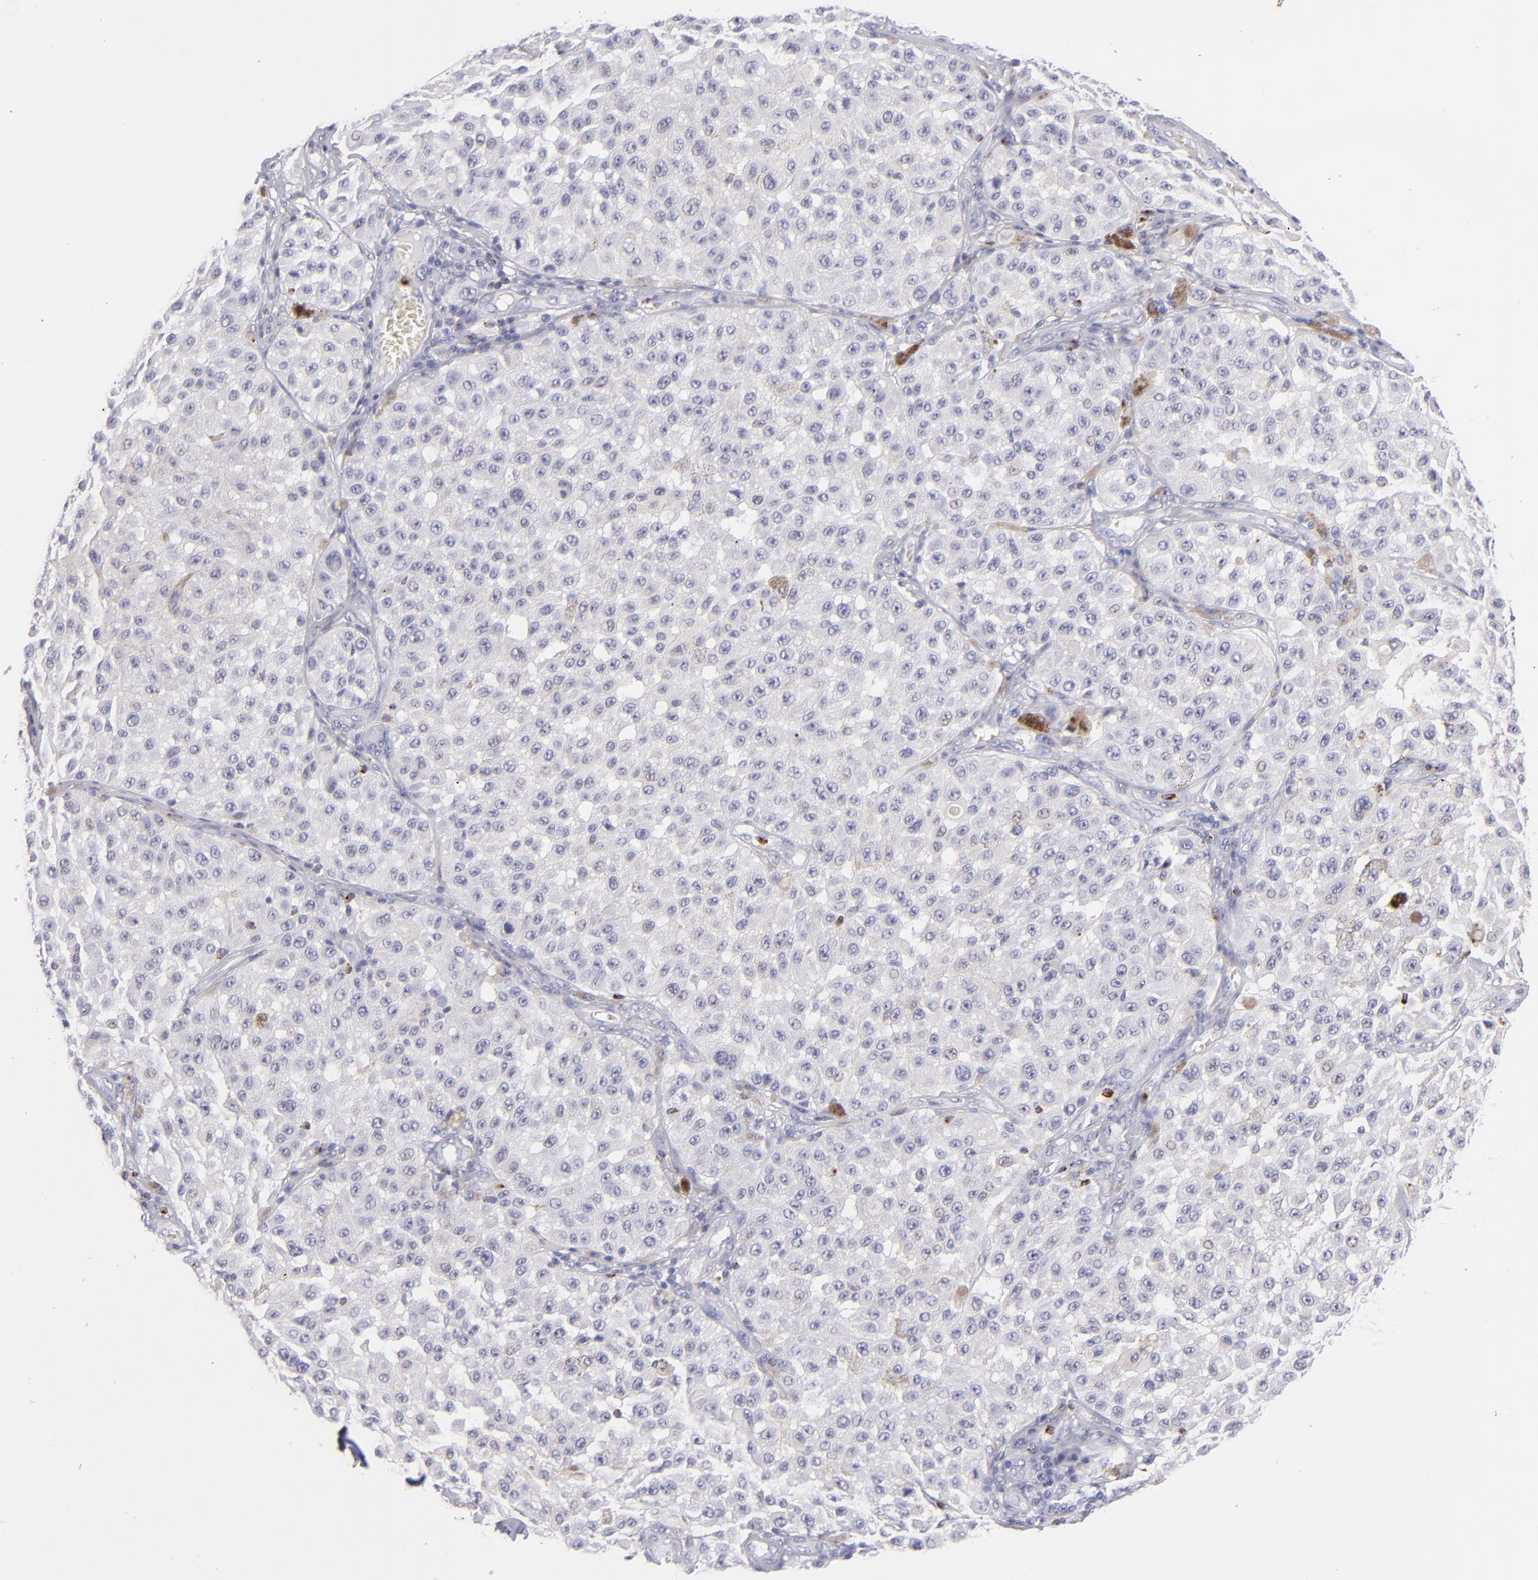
{"staining": {"intensity": "negative", "quantity": "none", "location": "none"}, "tissue": "melanoma", "cell_type": "Tumor cells", "image_type": "cancer", "snomed": [{"axis": "morphology", "description": "Malignant melanoma, NOS"}, {"axis": "topography", "description": "Skin"}], "caption": "This is an immunohistochemistry (IHC) histopathology image of human melanoma. There is no expression in tumor cells.", "gene": "PRF1", "patient": {"sex": "female", "age": 64}}